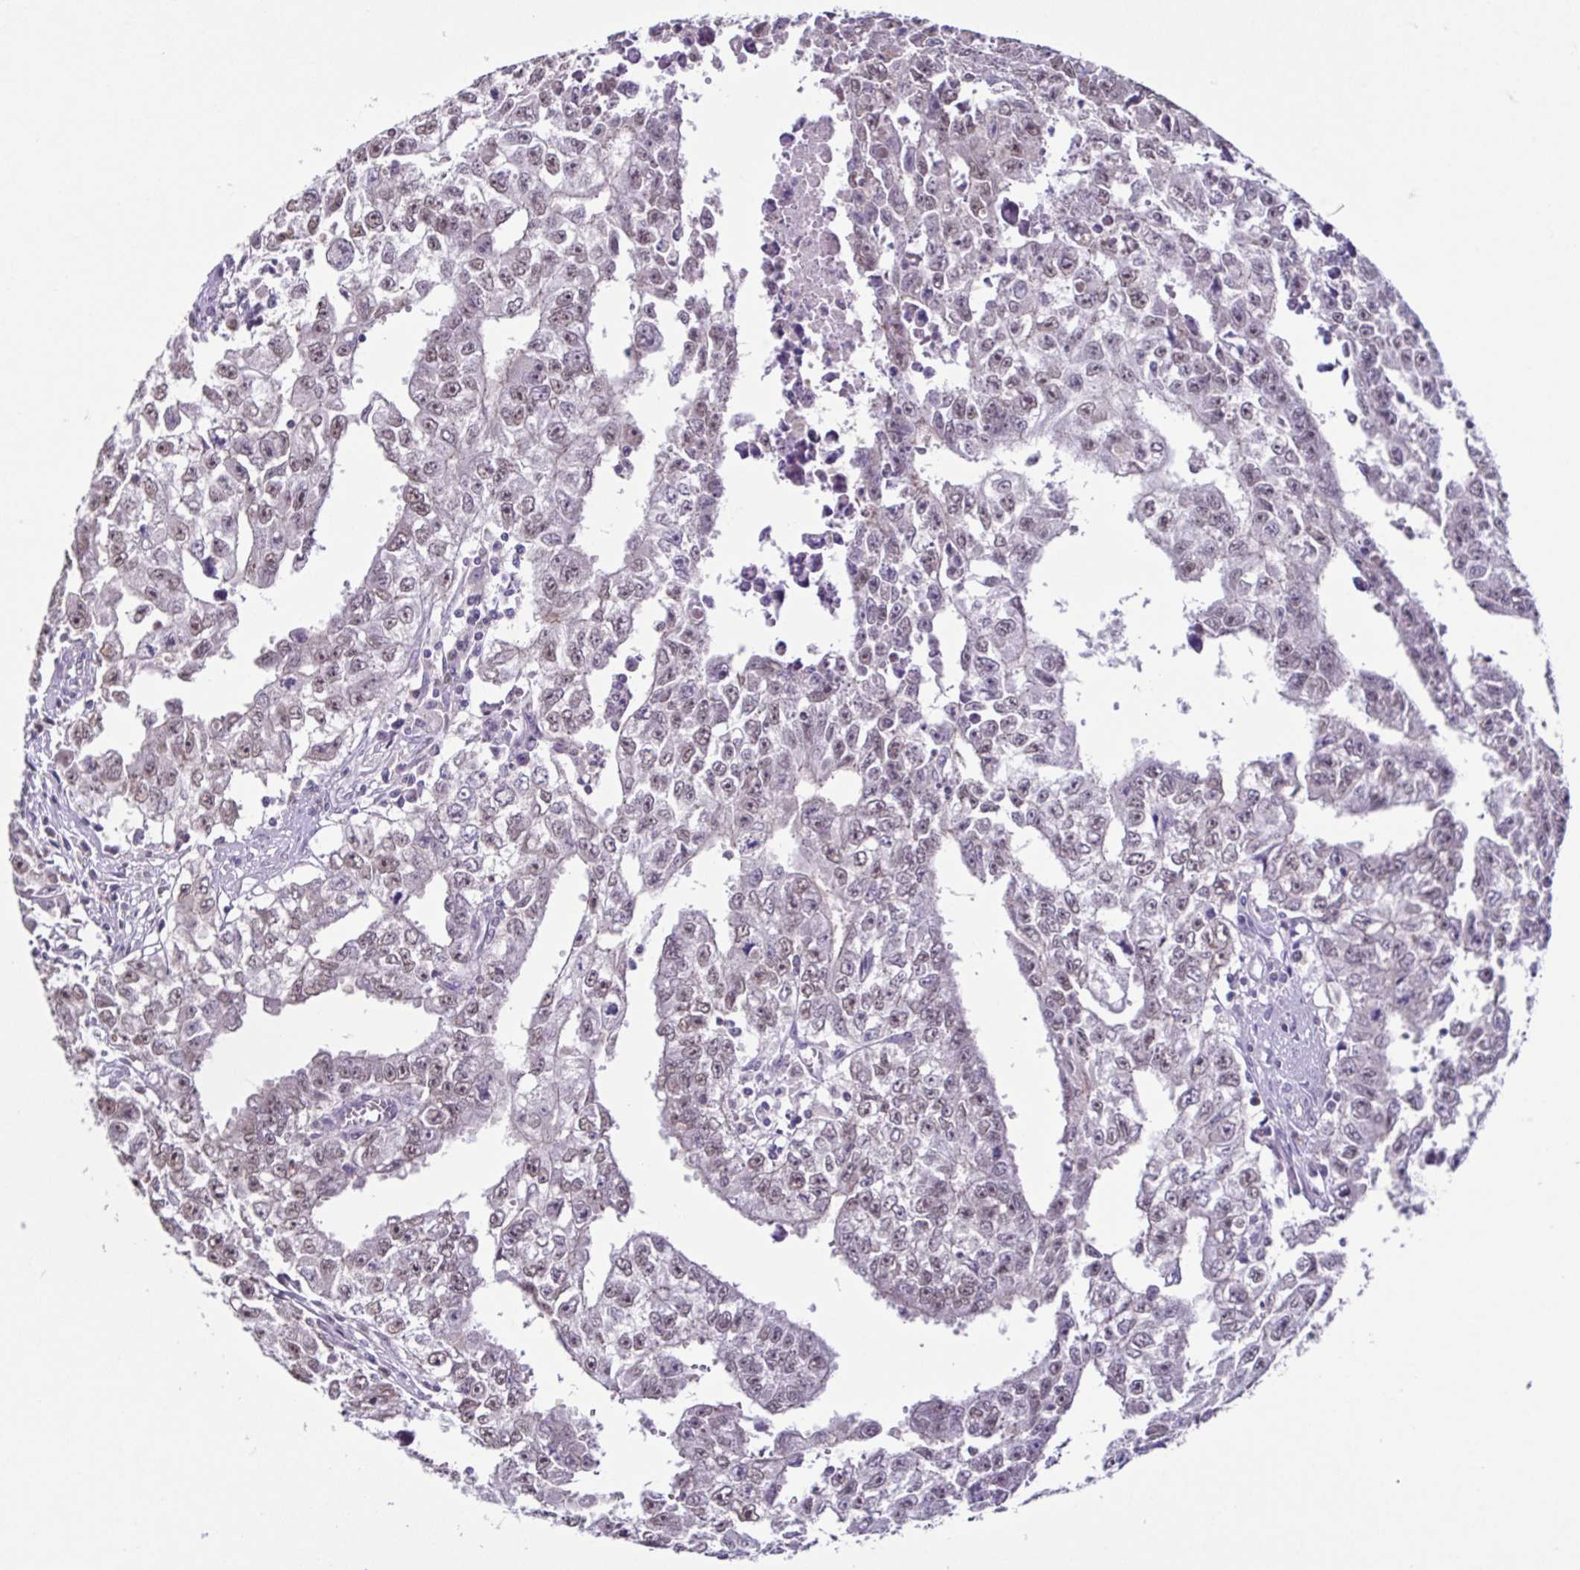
{"staining": {"intensity": "weak", "quantity": ">75%", "location": "nuclear"}, "tissue": "testis cancer", "cell_type": "Tumor cells", "image_type": "cancer", "snomed": [{"axis": "morphology", "description": "Carcinoma, Embryonal, NOS"}, {"axis": "morphology", "description": "Teratoma, malignant, NOS"}, {"axis": "topography", "description": "Testis"}], "caption": "The immunohistochemical stain shows weak nuclear positivity in tumor cells of testis malignant teratoma tissue. The staining was performed using DAB, with brown indicating positive protein expression. Nuclei are stained blue with hematoxylin.", "gene": "ACTRT3", "patient": {"sex": "male", "age": 24}}